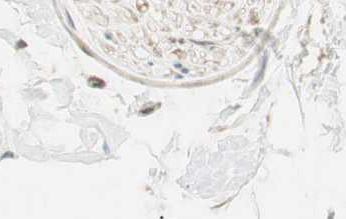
{"staining": {"intensity": "weak", "quantity": "<25%", "location": "cytoplasmic/membranous"}, "tissue": "adipose tissue", "cell_type": "Adipocytes", "image_type": "normal", "snomed": [{"axis": "morphology", "description": "Normal tissue, NOS"}, {"axis": "topography", "description": "Soft tissue"}], "caption": "The IHC micrograph has no significant positivity in adipocytes of adipose tissue.", "gene": "TSG101", "patient": {"sex": "male", "age": 72}}